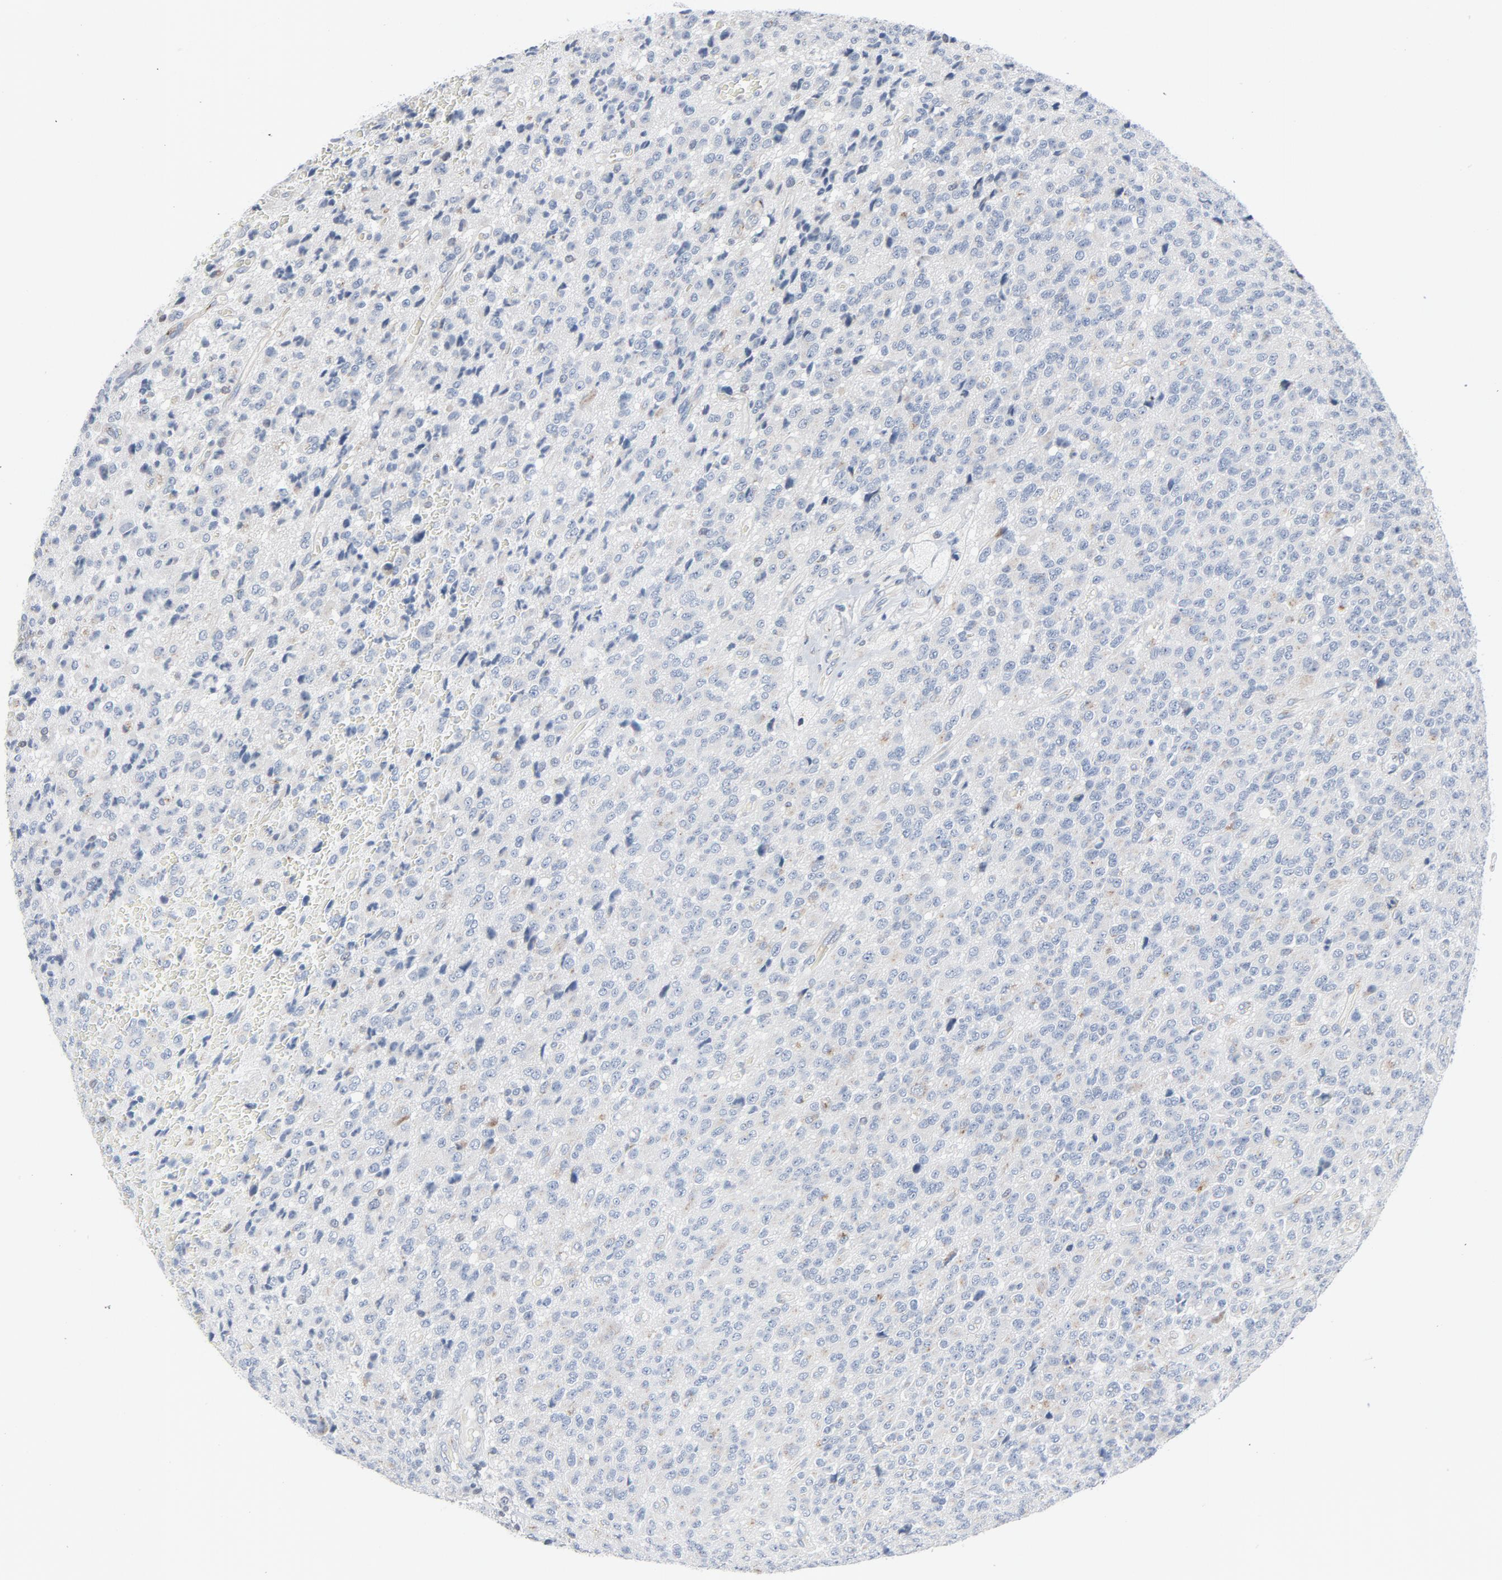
{"staining": {"intensity": "negative", "quantity": "none", "location": "none"}, "tissue": "glioma", "cell_type": "Tumor cells", "image_type": "cancer", "snomed": [{"axis": "morphology", "description": "Glioma, malignant, High grade"}, {"axis": "topography", "description": "pancreas cauda"}], "caption": "Tumor cells show no significant positivity in glioma. Brightfield microscopy of immunohistochemistry (IHC) stained with DAB (3,3'-diaminobenzidine) (brown) and hematoxylin (blue), captured at high magnification.", "gene": "YIPF6", "patient": {"sex": "male", "age": 60}}